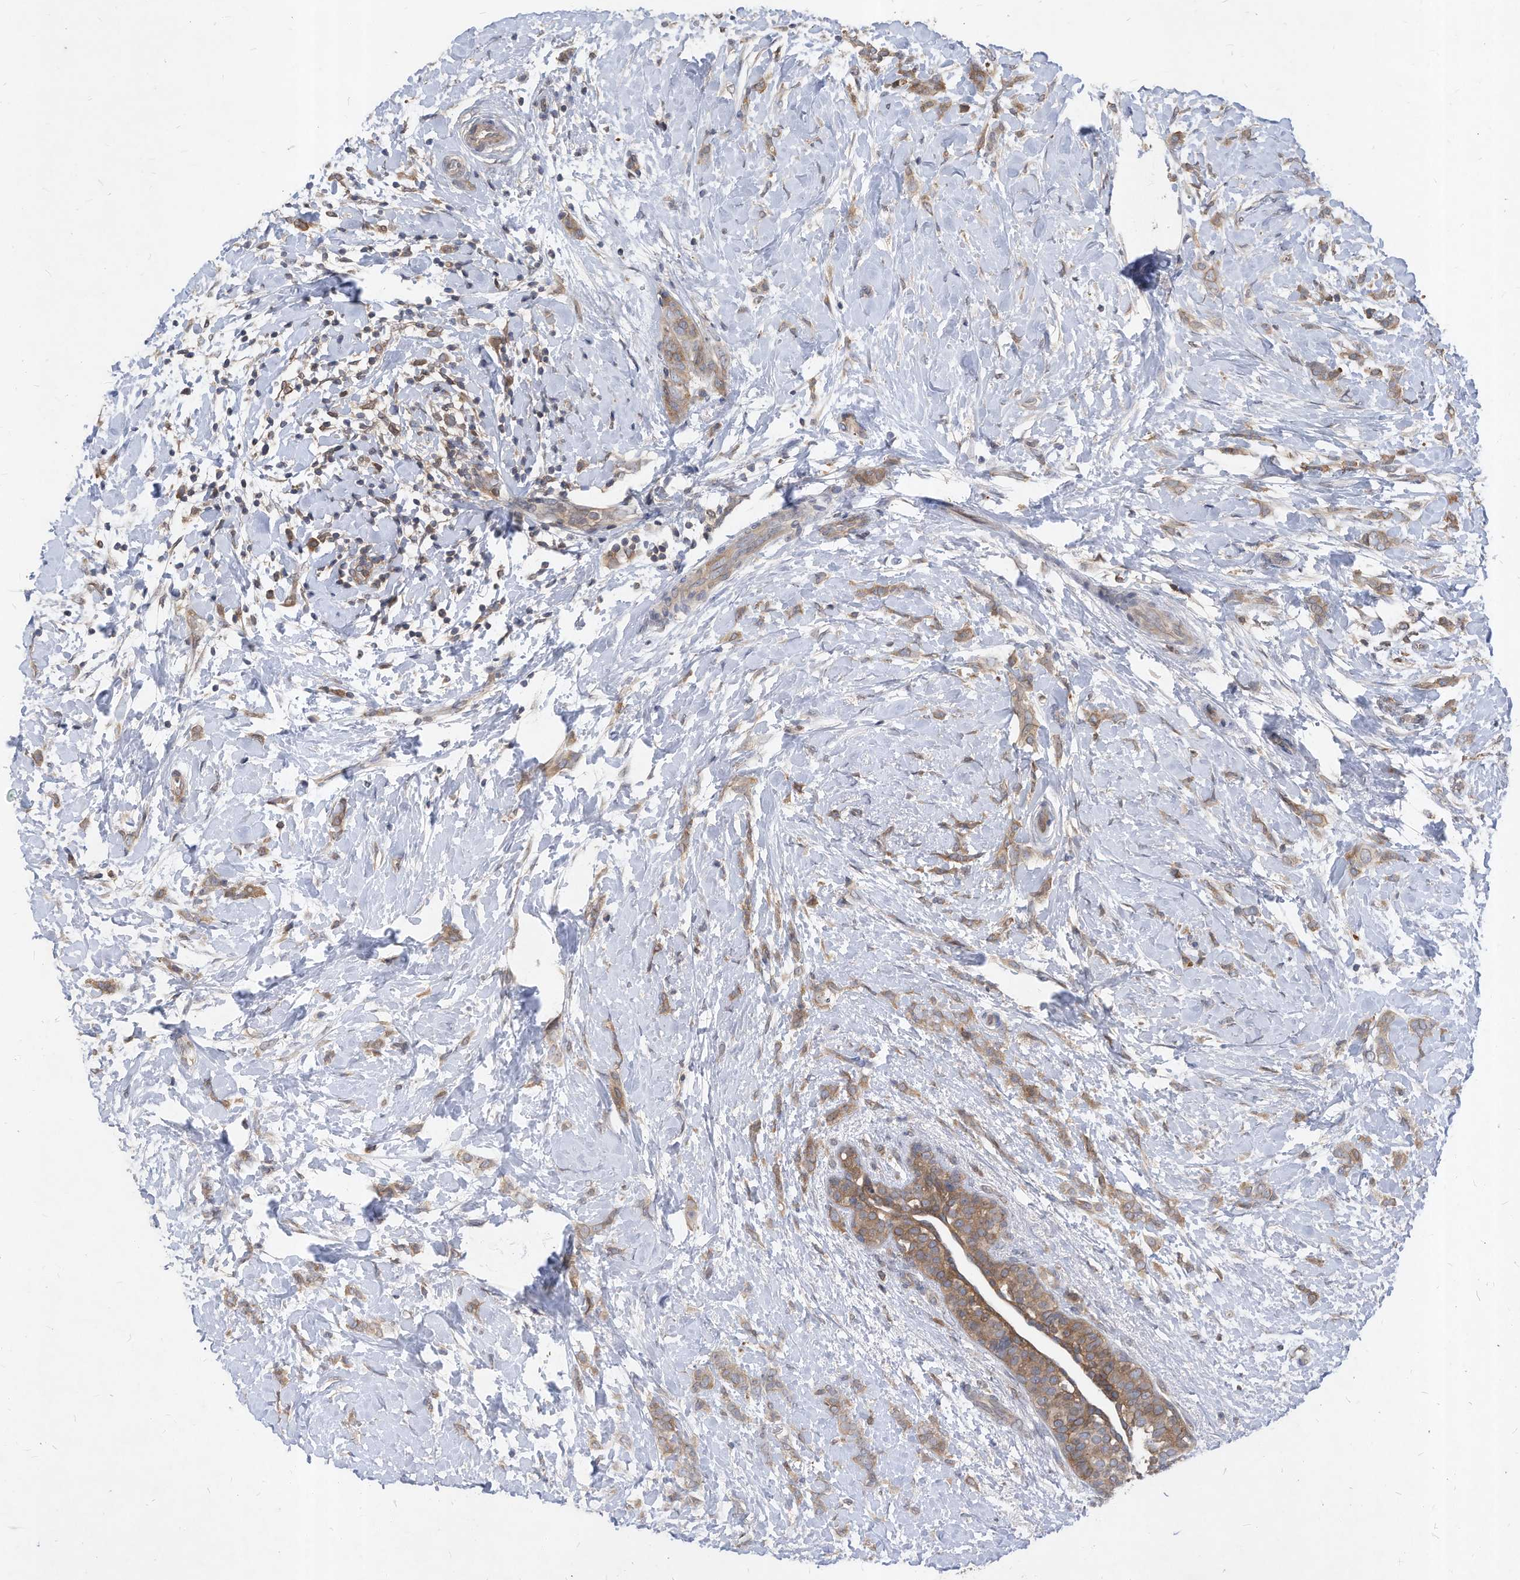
{"staining": {"intensity": "weak", "quantity": ">75%", "location": "cytoplasmic/membranous"}, "tissue": "breast cancer", "cell_type": "Tumor cells", "image_type": "cancer", "snomed": [{"axis": "morphology", "description": "Lobular carcinoma, in situ"}, {"axis": "morphology", "description": "Lobular carcinoma"}, {"axis": "topography", "description": "Breast"}], "caption": "Breast lobular carcinoma tissue shows weak cytoplasmic/membranous positivity in about >75% of tumor cells, visualized by immunohistochemistry.", "gene": "KPNB1", "patient": {"sex": "female", "age": 41}}